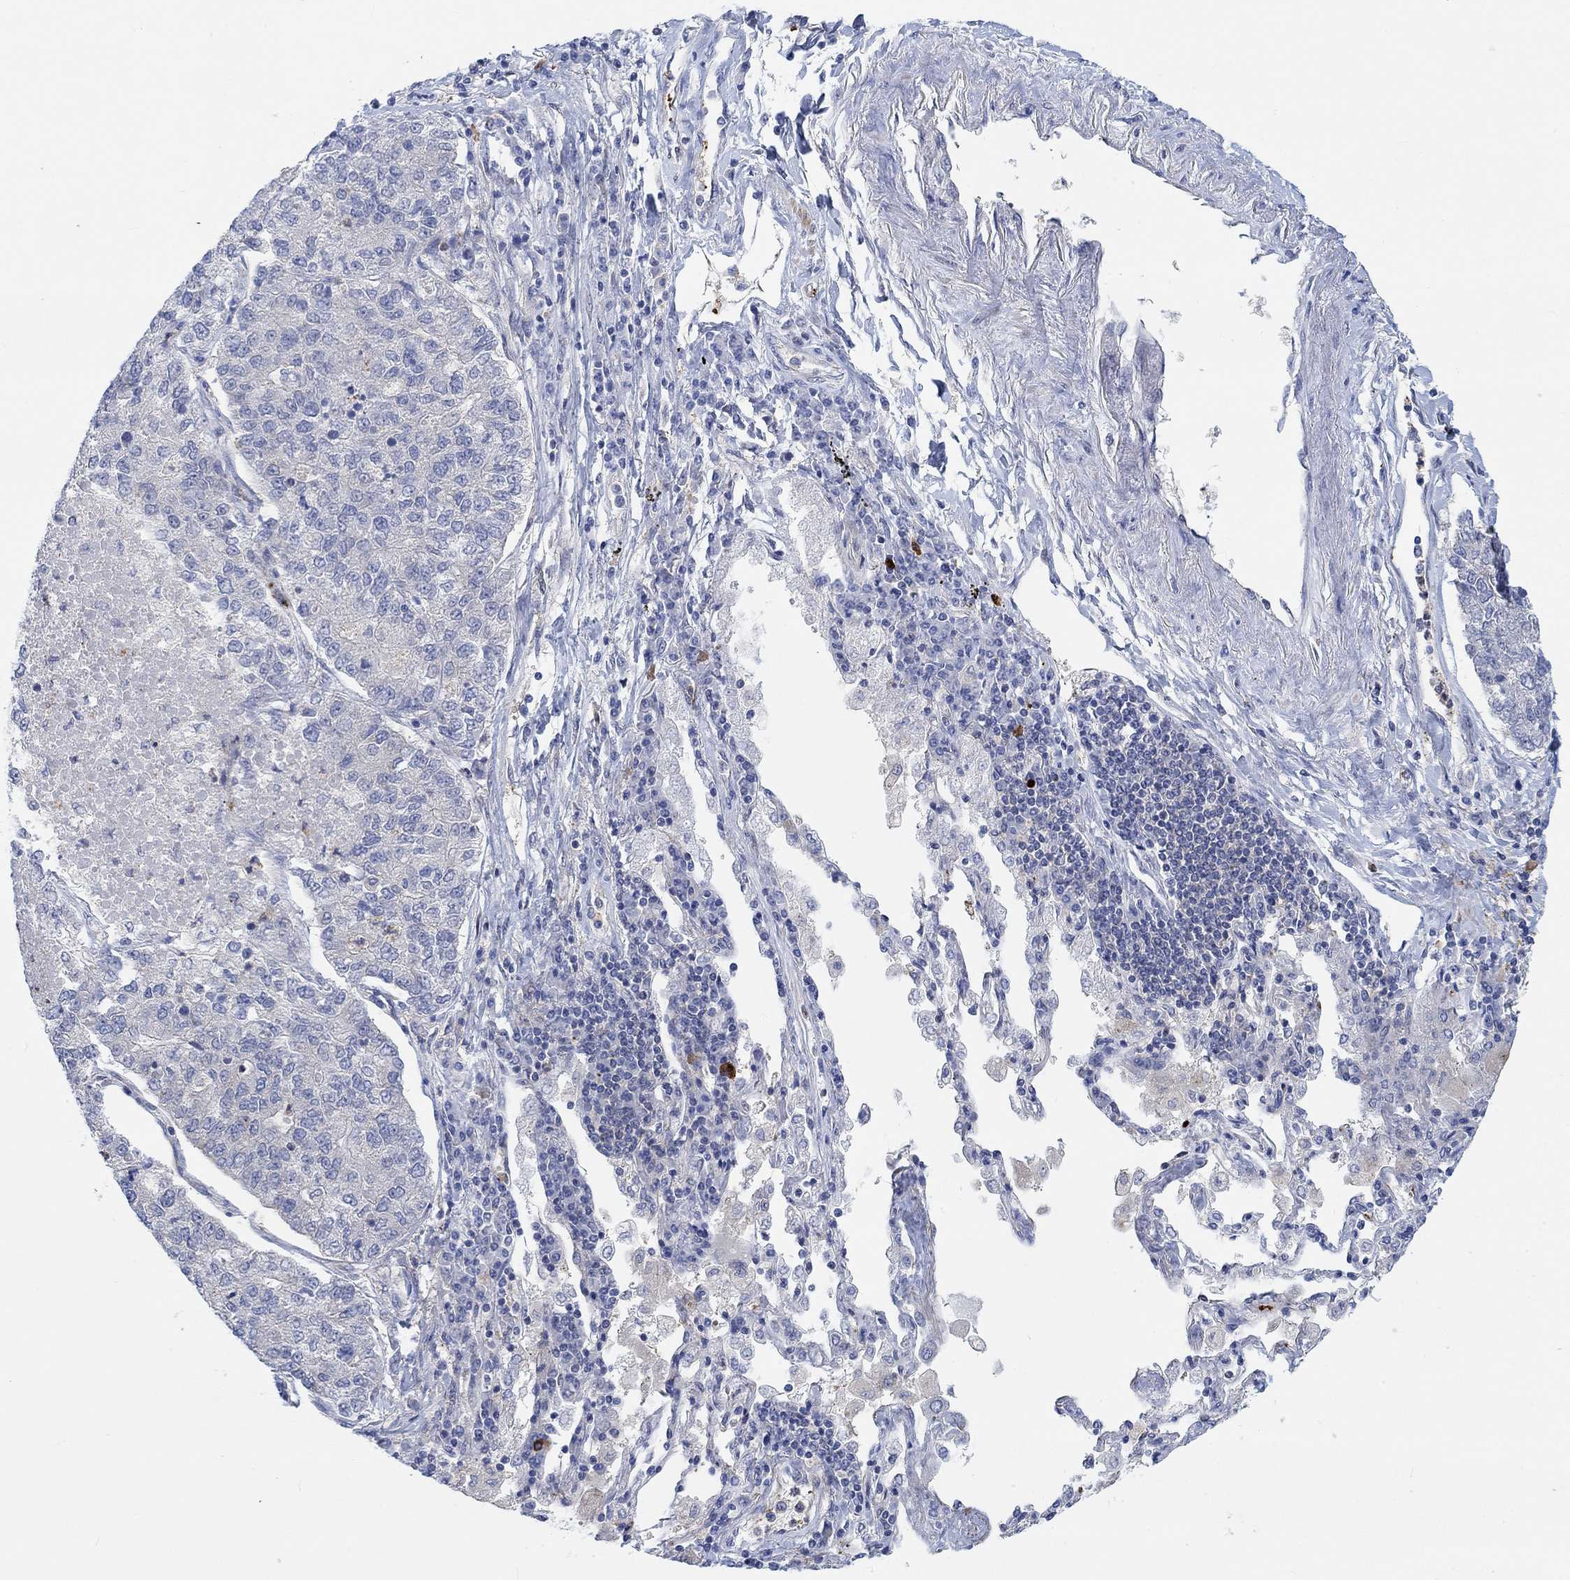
{"staining": {"intensity": "negative", "quantity": "none", "location": "none"}, "tissue": "lung cancer", "cell_type": "Tumor cells", "image_type": "cancer", "snomed": [{"axis": "morphology", "description": "Adenocarcinoma, NOS"}, {"axis": "topography", "description": "Lung"}], "caption": "High magnification brightfield microscopy of lung adenocarcinoma stained with DAB (brown) and counterstained with hematoxylin (blue): tumor cells show no significant positivity.", "gene": "PMFBP1", "patient": {"sex": "male", "age": 49}}